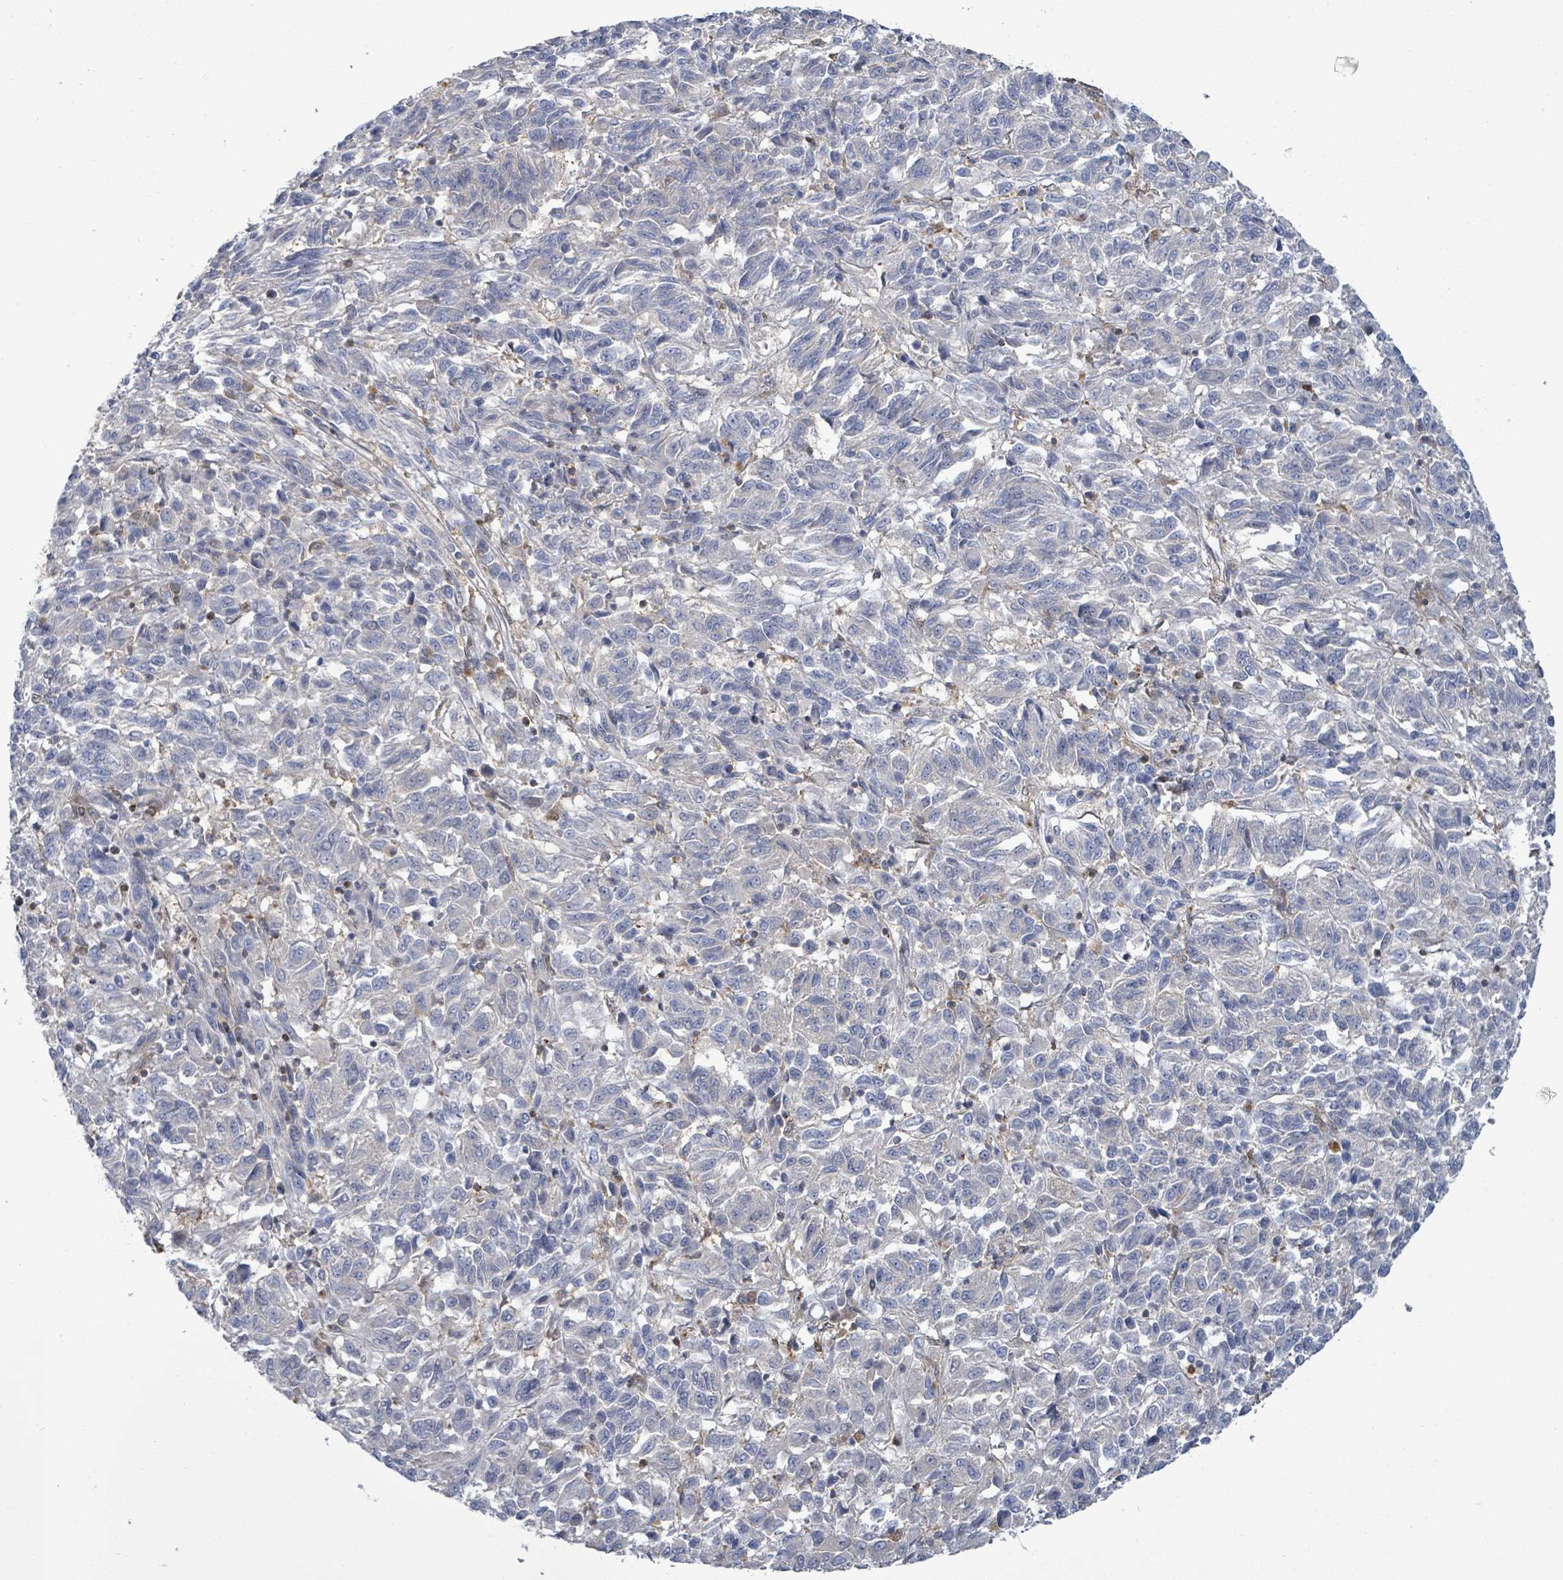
{"staining": {"intensity": "negative", "quantity": "none", "location": "none"}, "tissue": "melanoma", "cell_type": "Tumor cells", "image_type": "cancer", "snomed": [{"axis": "morphology", "description": "Malignant melanoma, Metastatic site"}, {"axis": "topography", "description": "Lung"}], "caption": "The image displays no significant staining in tumor cells of malignant melanoma (metastatic site). (Immunohistochemistry, brightfield microscopy, high magnification).", "gene": "PGAM1", "patient": {"sex": "male", "age": 64}}